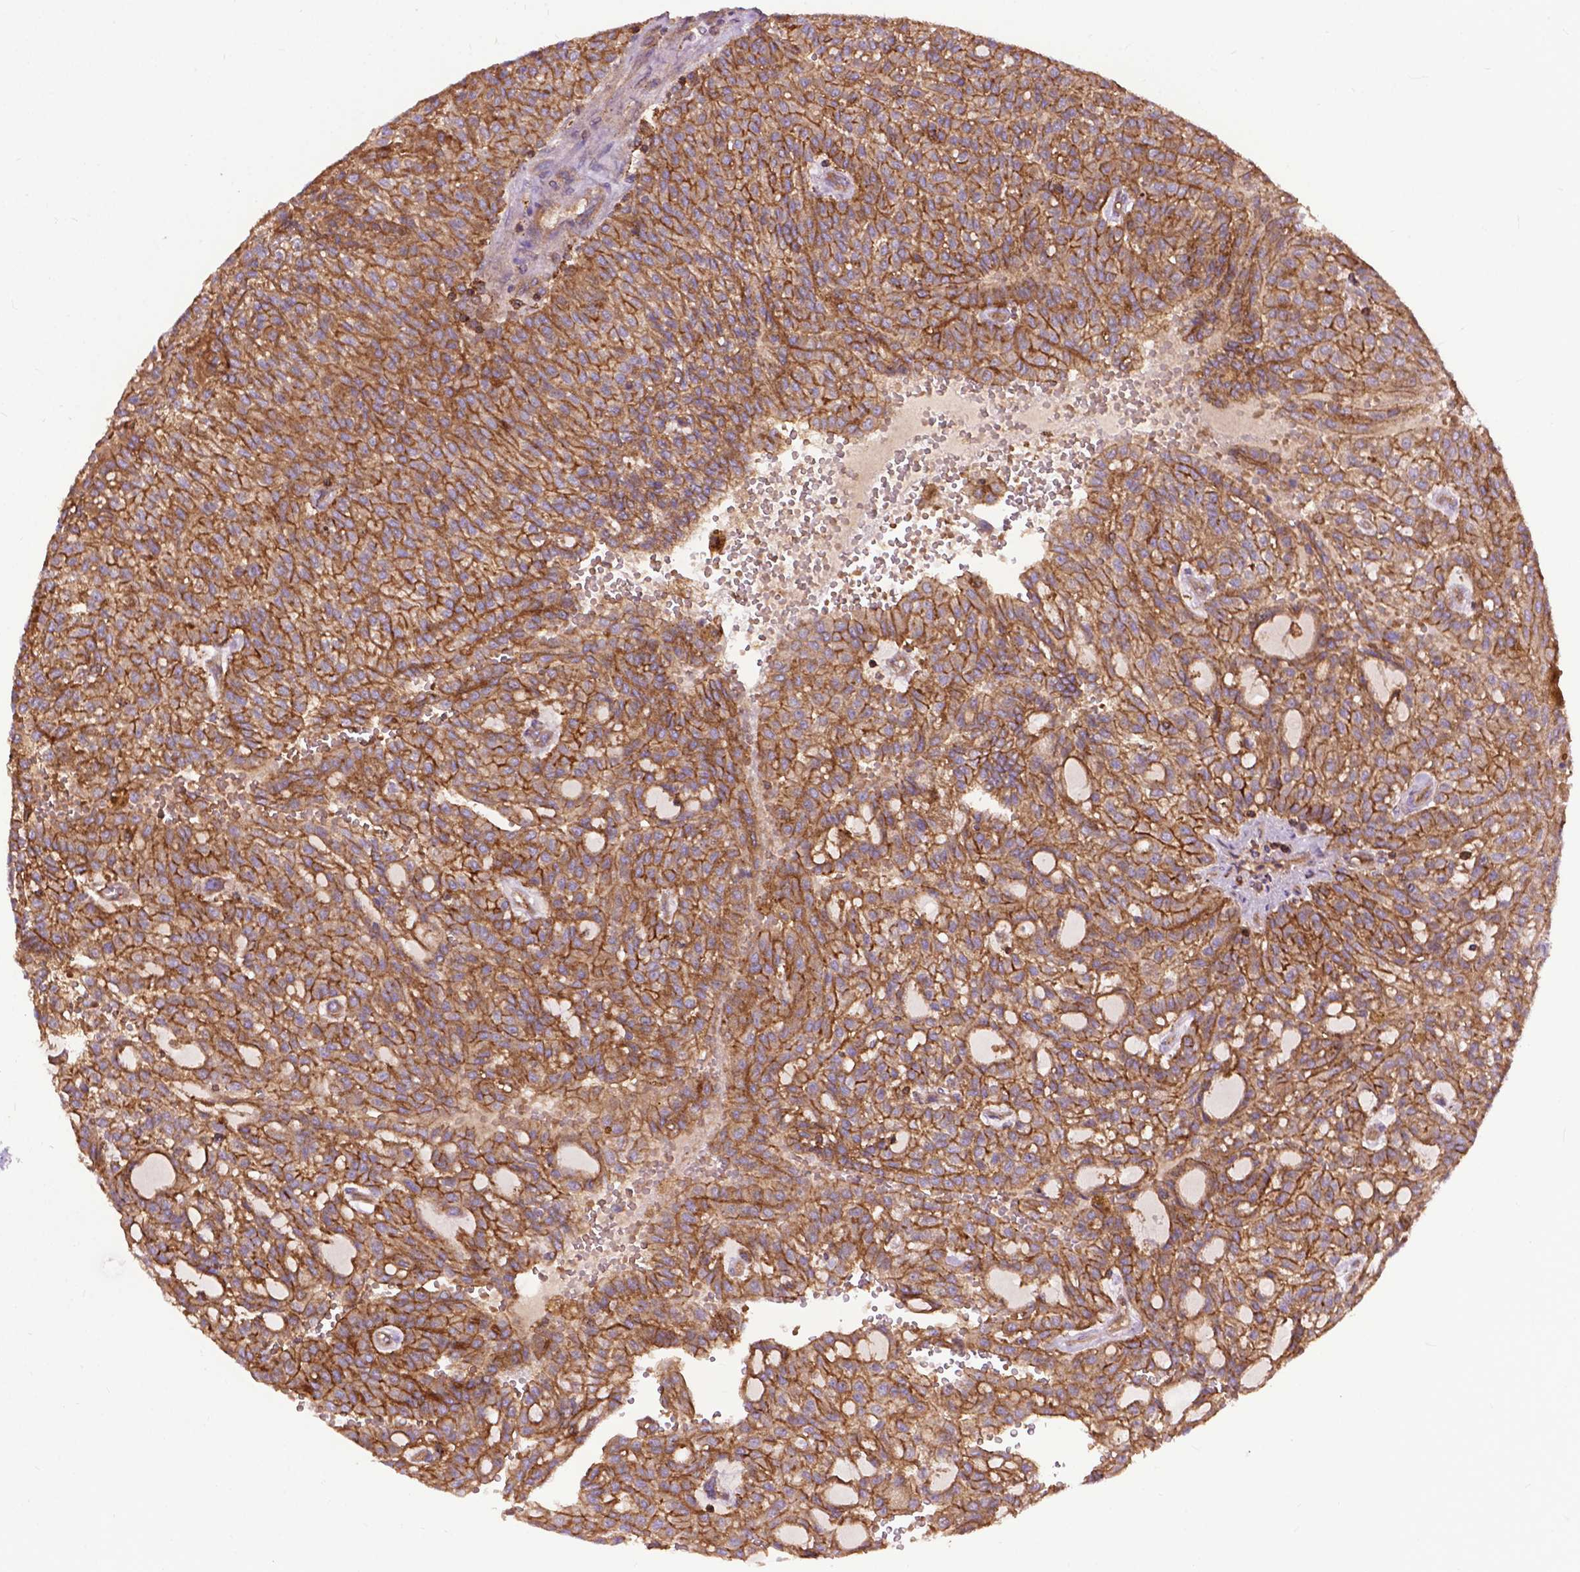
{"staining": {"intensity": "moderate", "quantity": ">75%", "location": "cytoplasmic/membranous"}, "tissue": "renal cancer", "cell_type": "Tumor cells", "image_type": "cancer", "snomed": [{"axis": "morphology", "description": "Adenocarcinoma, NOS"}, {"axis": "topography", "description": "Kidney"}], "caption": "Tumor cells display medium levels of moderate cytoplasmic/membranous positivity in about >75% of cells in renal cancer.", "gene": "CHMP4A", "patient": {"sex": "male", "age": 63}}